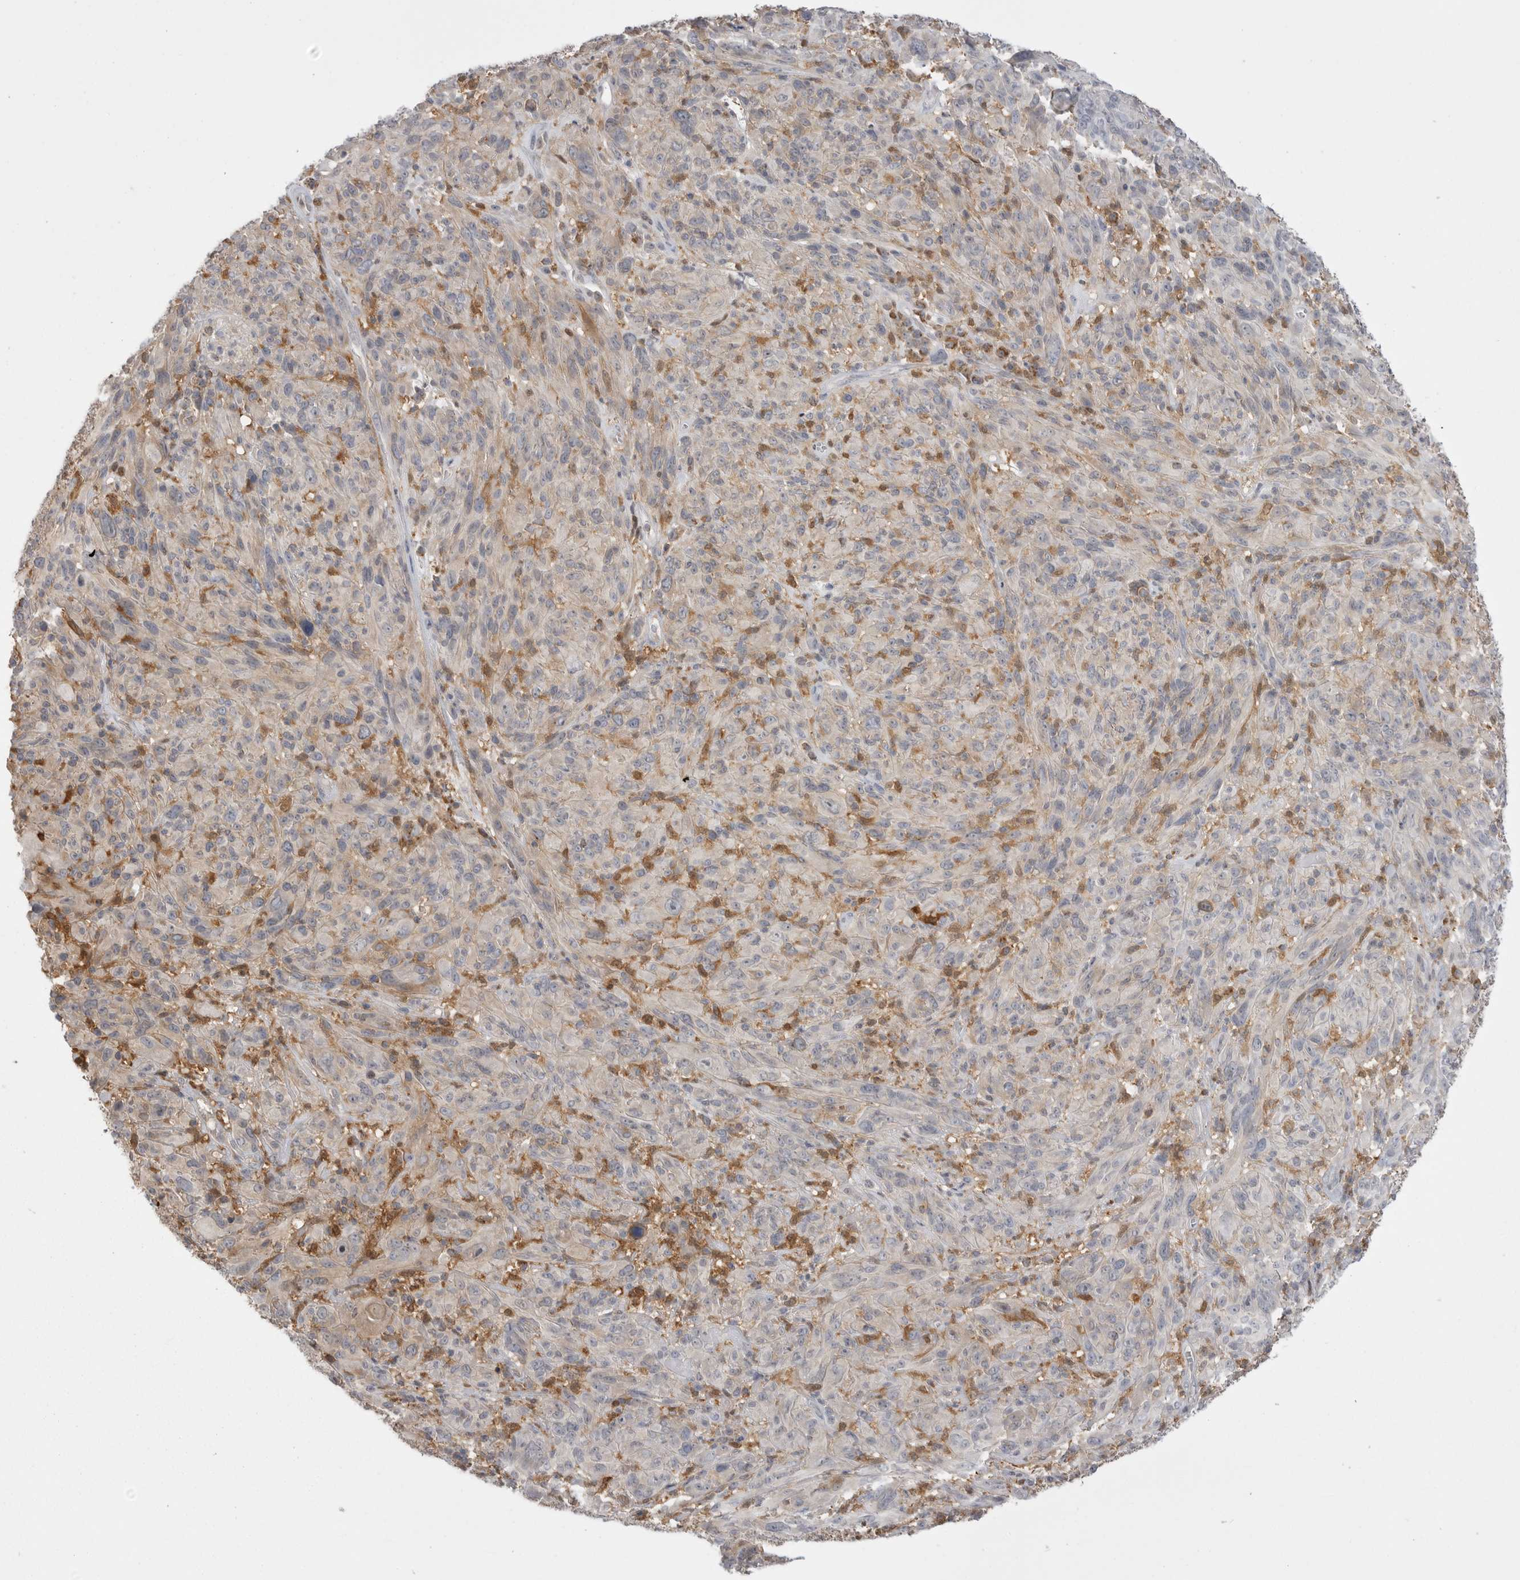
{"staining": {"intensity": "negative", "quantity": "none", "location": "none"}, "tissue": "melanoma", "cell_type": "Tumor cells", "image_type": "cancer", "snomed": [{"axis": "morphology", "description": "Malignant melanoma, NOS"}, {"axis": "topography", "description": "Skin of head"}], "caption": "Immunohistochemistry (IHC) of human malignant melanoma exhibits no expression in tumor cells.", "gene": "KYAT3", "patient": {"sex": "male", "age": 96}}